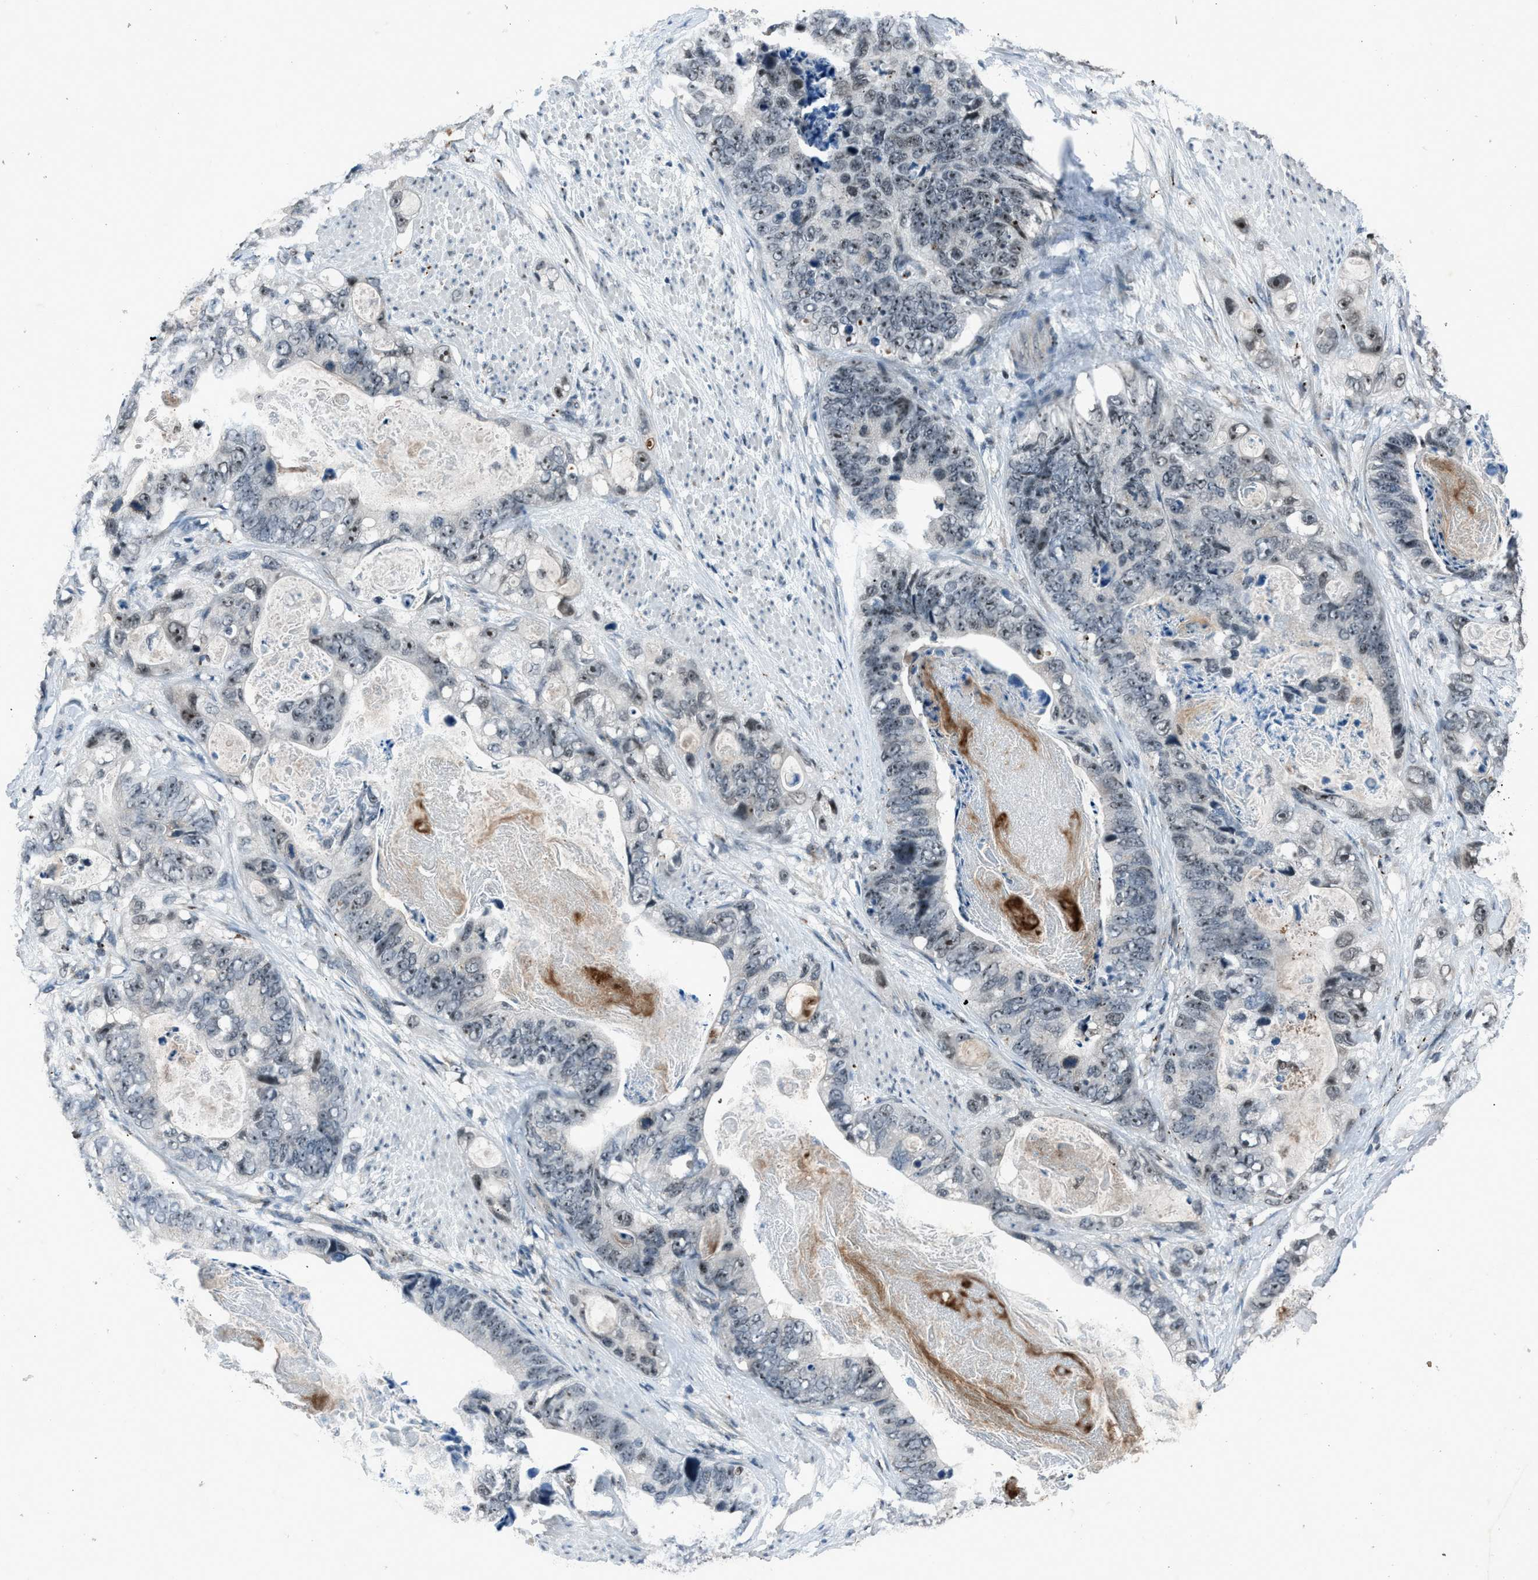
{"staining": {"intensity": "negative", "quantity": "none", "location": "none"}, "tissue": "stomach cancer", "cell_type": "Tumor cells", "image_type": "cancer", "snomed": [{"axis": "morphology", "description": "Adenocarcinoma, NOS"}, {"axis": "topography", "description": "Stomach"}], "caption": "Stomach adenocarcinoma stained for a protein using immunohistochemistry demonstrates no expression tumor cells.", "gene": "ADCY1", "patient": {"sex": "female", "age": 89}}